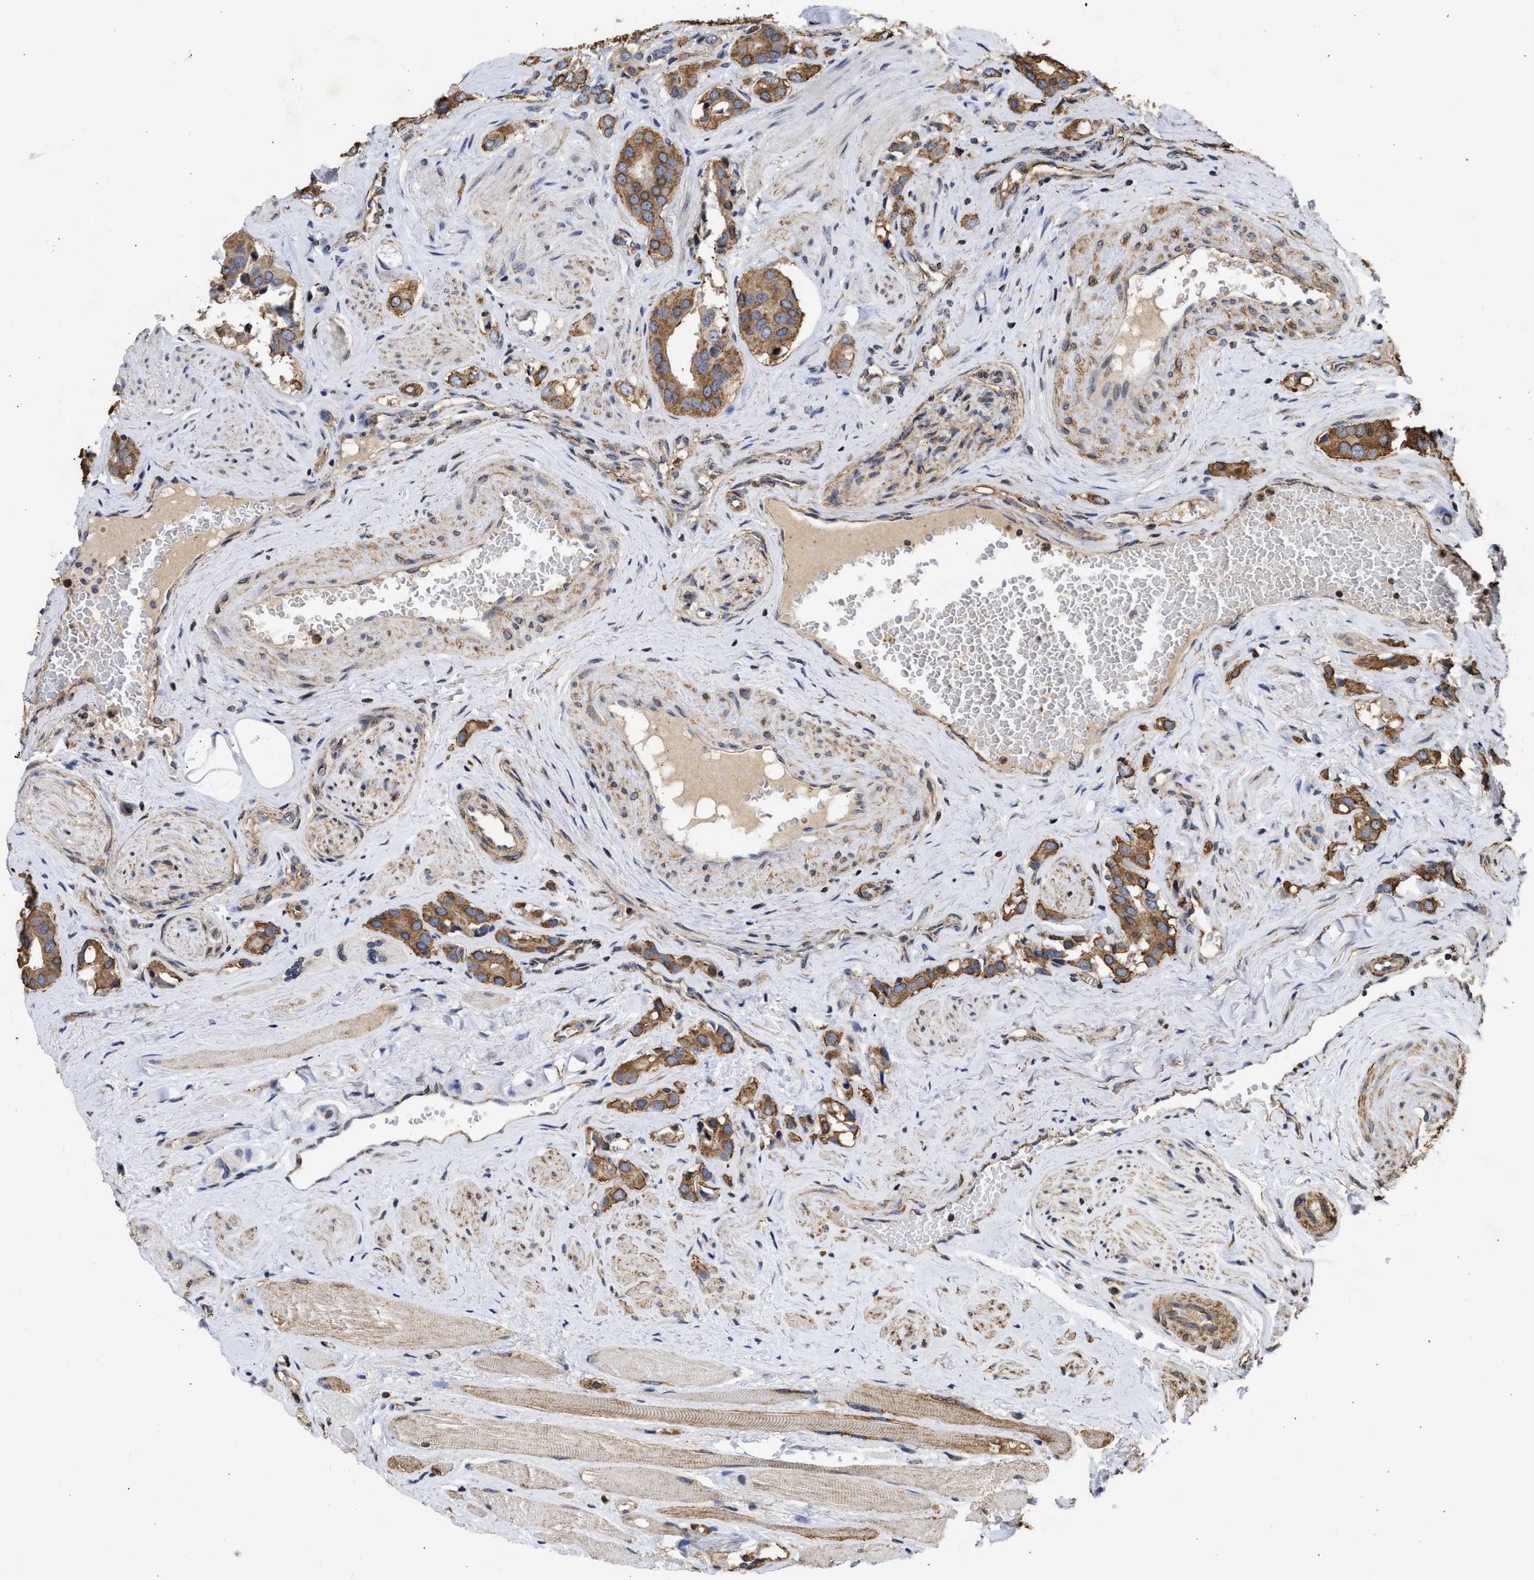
{"staining": {"intensity": "moderate", "quantity": ">75%", "location": "cytoplasmic/membranous"}, "tissue": "prostate cancer", "cell_type": "Tumor cells", "image_type": "cancer", "snomed": [{"axis": "morphology", "description": "Adenocarcinoma, High grade"}, {"axis": "topography", "description": "Prostate"}], "caption": "IHC micrograph of prostate cancer stained for a protein (brown), which demonstrates medium levels of moderate cytoplasmic/membranous staining in approximately >75% of tumor cells.", "gene": "ENSG00000142539", "patient": {"sex": "male", "age": 52}}